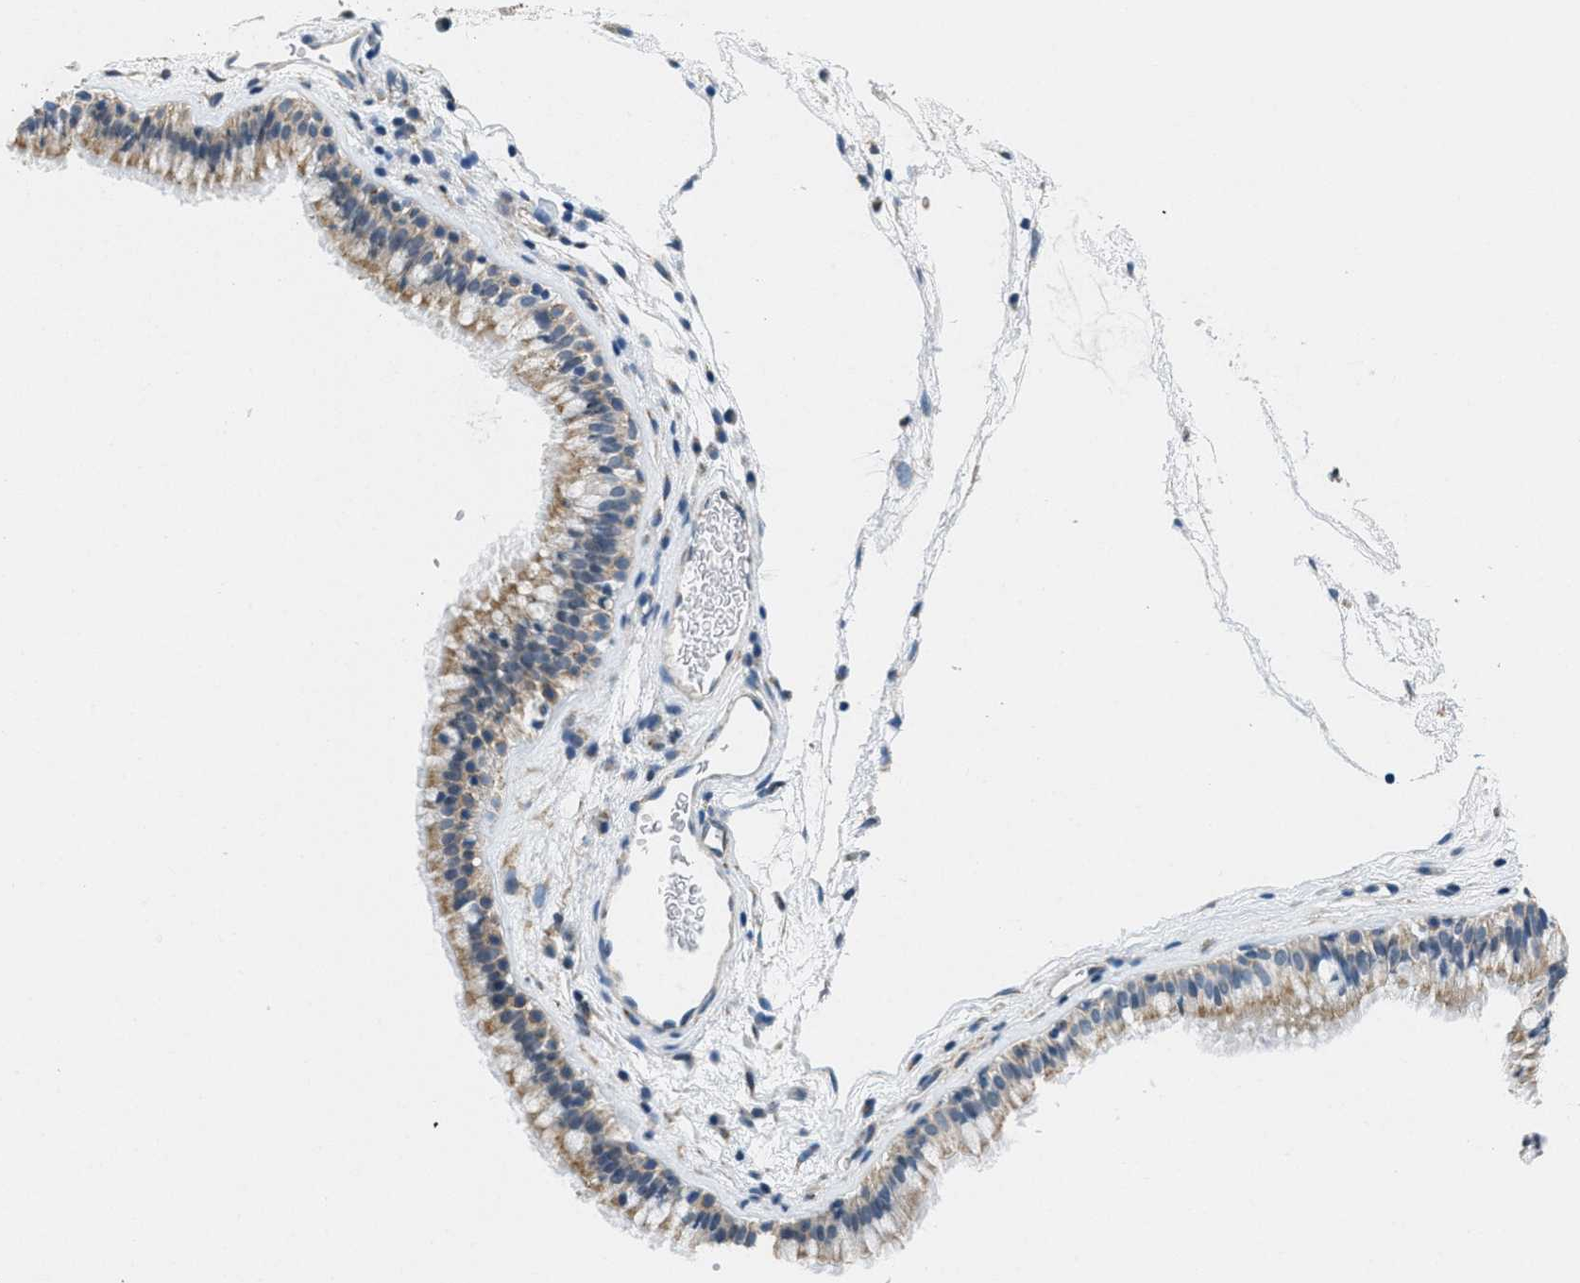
{"staining": {"intensity": "moderate", "quantity": ">75%", "location": "cytoplasmic/membranous"}, "tissue": "nasopharynx", "cell_type": "Respiratory epithelial cells", "image_type": "normal", "snomed": [{"axis": "morphology", "description": "Normal tissue, NOS"}, {"axis": "morphology", "description": "Inflammation, NOS"}, {"axis": "topography", "description": "Nasopharynx"}], "caption": "Brown immunohistochemical staining in unremarkable human nasopharynx shows moderate cytoplasmic/membranous staining in approximately >75% of respiratory epithelial cells.", "gene": "TOMM70", "patient": {"sex": "male", "age": 48}}